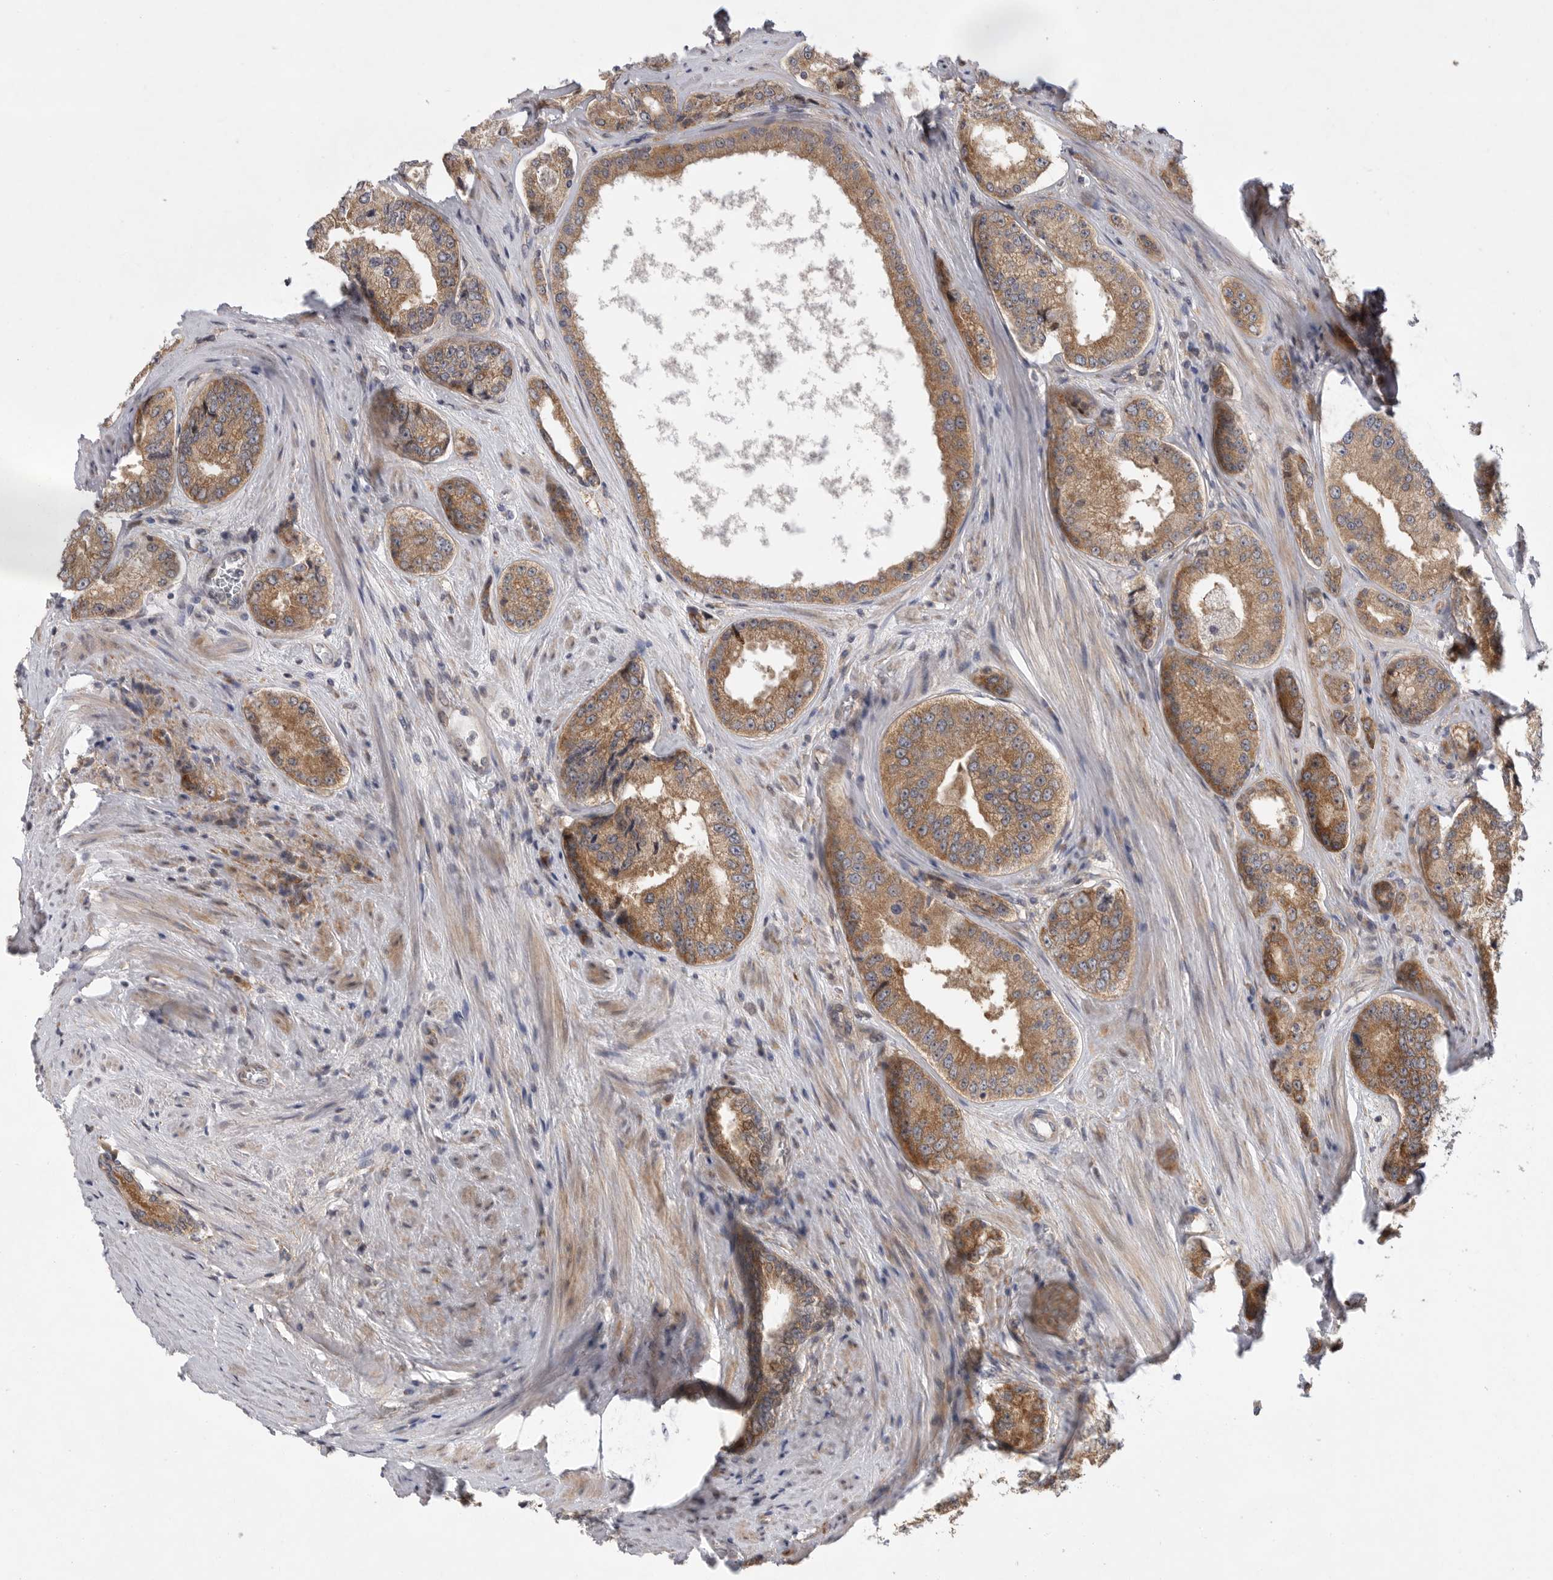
{"staining": {"intensity": "moderate", "quantity": ">75%", "location": "cytoplasmic/membranous"}, "tissue": "prostate cancer", "cell_type": "Tumor cells", "image_type": "cancer", "snomed": [{"axis": "morphology", "description": "Adenocarcinoma, High grade"}, {"axis": "topography", "description": "Prostate"}], "caption": "DAB immunohistochemical staining of high-grade adenocarcinoma (prostate) shows moderate cytoplasmic/membranous protein staining in about >75% of tumor cells.", "gene": "FBXO43", "patient": {"sex": "male", "age": 61}}